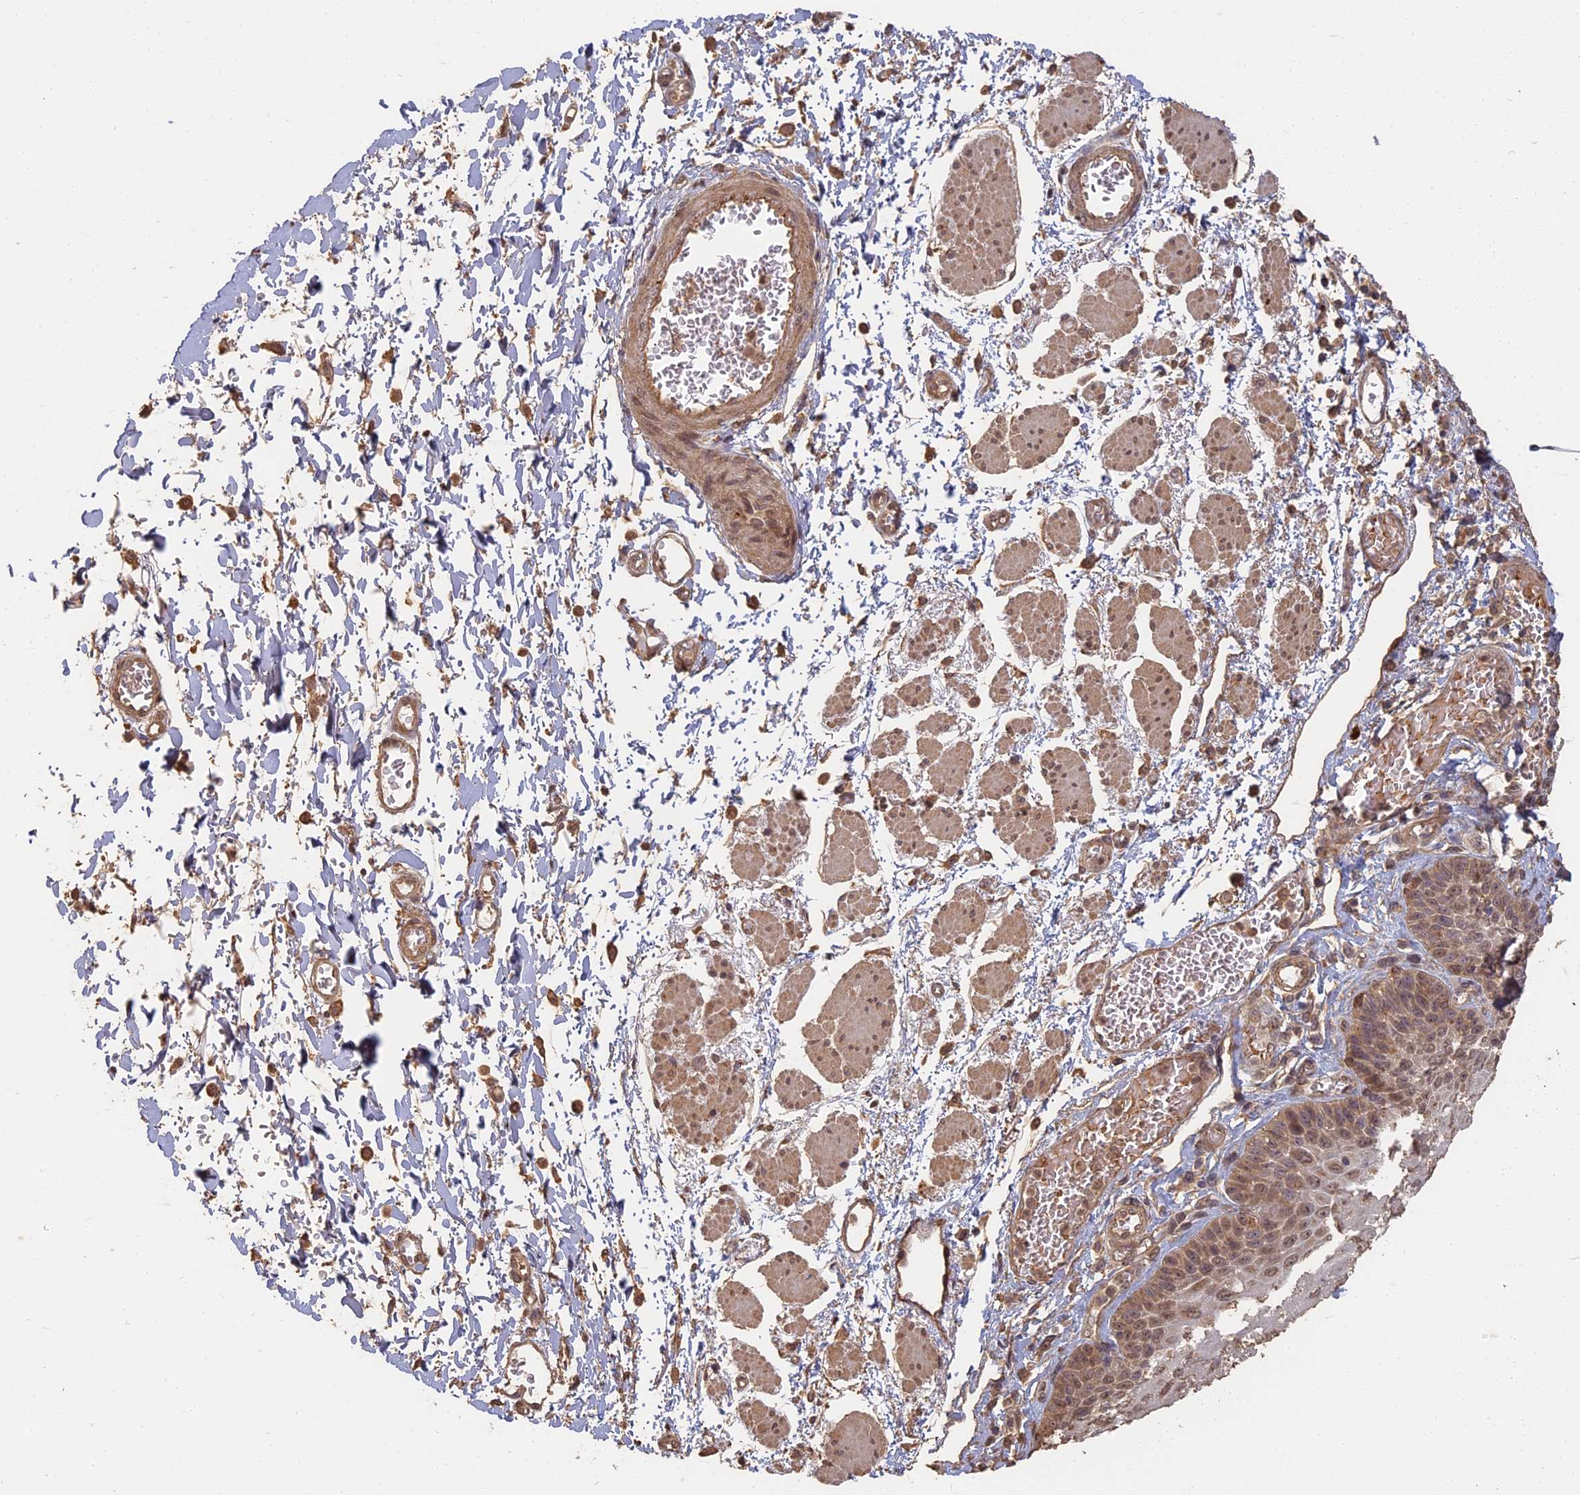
{"staining": {"intensity": "moderate", "quantity": ">75%", "location": "cytoplasmic/membranous,nuclear"}, "tissue": "esophagus", "cell_type": "Squamous epithelial cells", "image_type": "normal", "snomed": [{"axis": "morphology", "description": "Normal tissue, NOS"}, {"axis": "topography", "description": "Esophagus"}], "caption": "Esophagus was stained to show a protein in brown. There is medium levels of moderate cytoplasmic/membranous,nuclear expression in about >75% of squamous epithelial cells. (DAB IHC with brightfield microscopy, high magnification).", "gene": "STX16", "patient": {"sex": "male", "age": 81}}